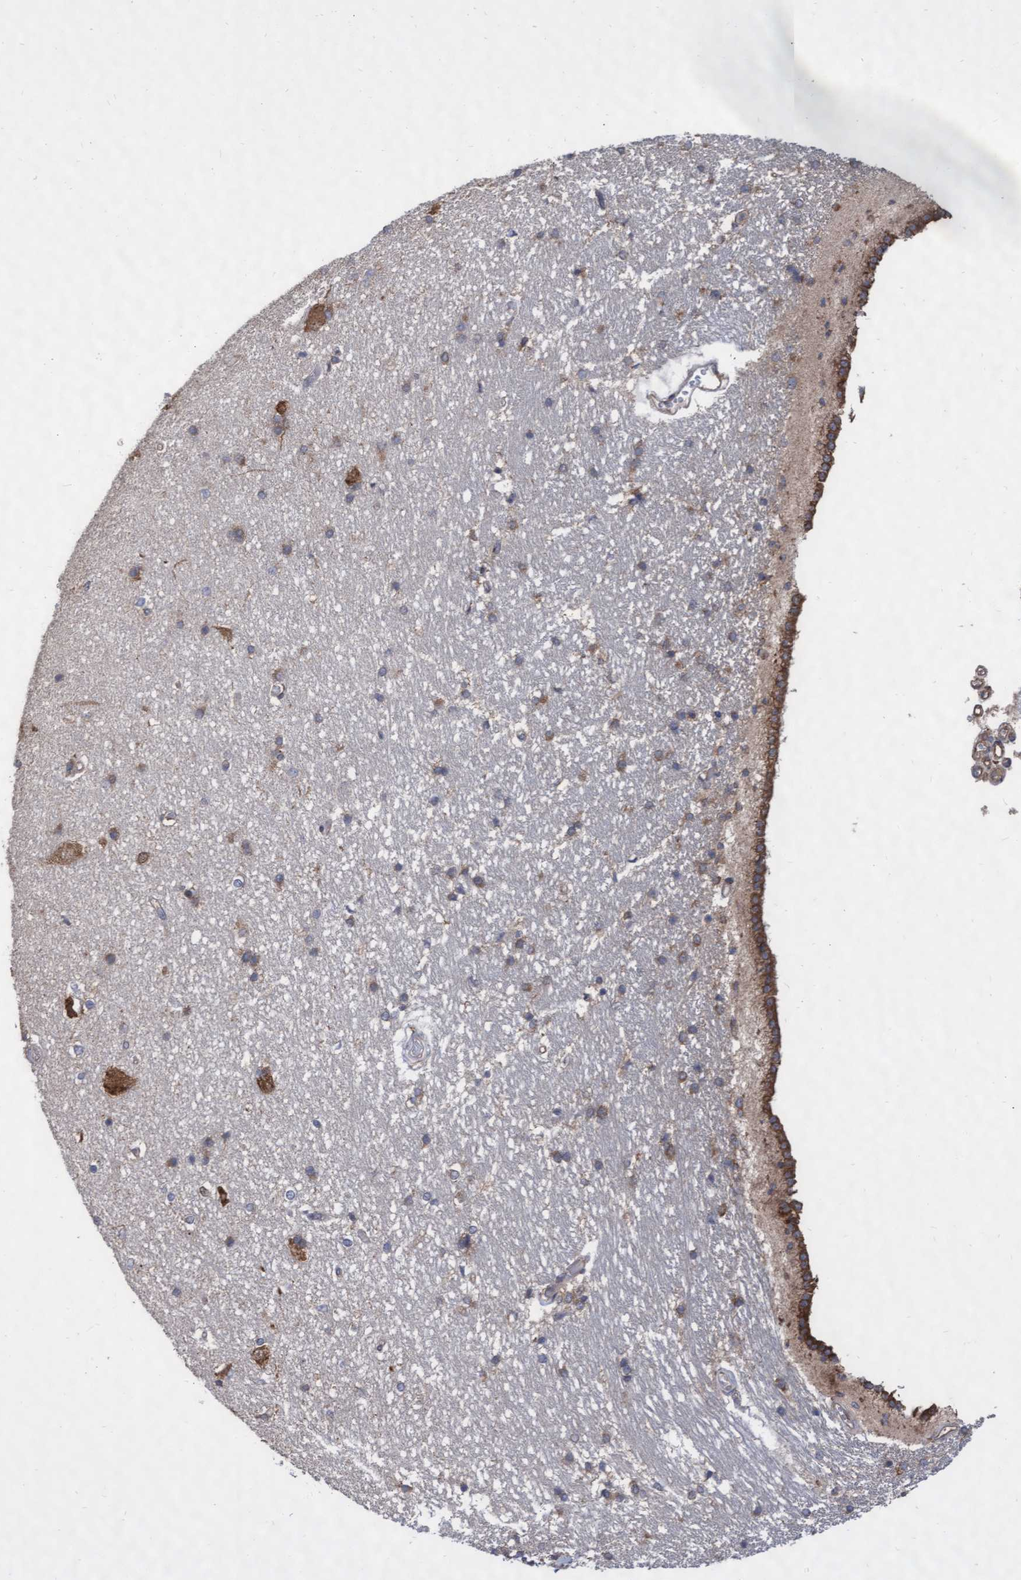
{"staining": {"intensity": "moderate", "quantity": "<25%", "location": "cytoplasmic/membranous"}, "tissue": "hippocampus", "cell_type": "Glial cells", "image_type": "normal", "snomed": [{"axis": "morphology", "description": "Normal tissue, NOS"}, {"axis": "topography", "description": "Hippocampus"}], "caption": "Normal hippocampus was stained to show a protein in brown. There is low levels of moderate cytoplasmic/membranous staining in approximately <25% of glial cells.", "gene": "ABCF2", "patient": {"sex": "male", "age": 45}}